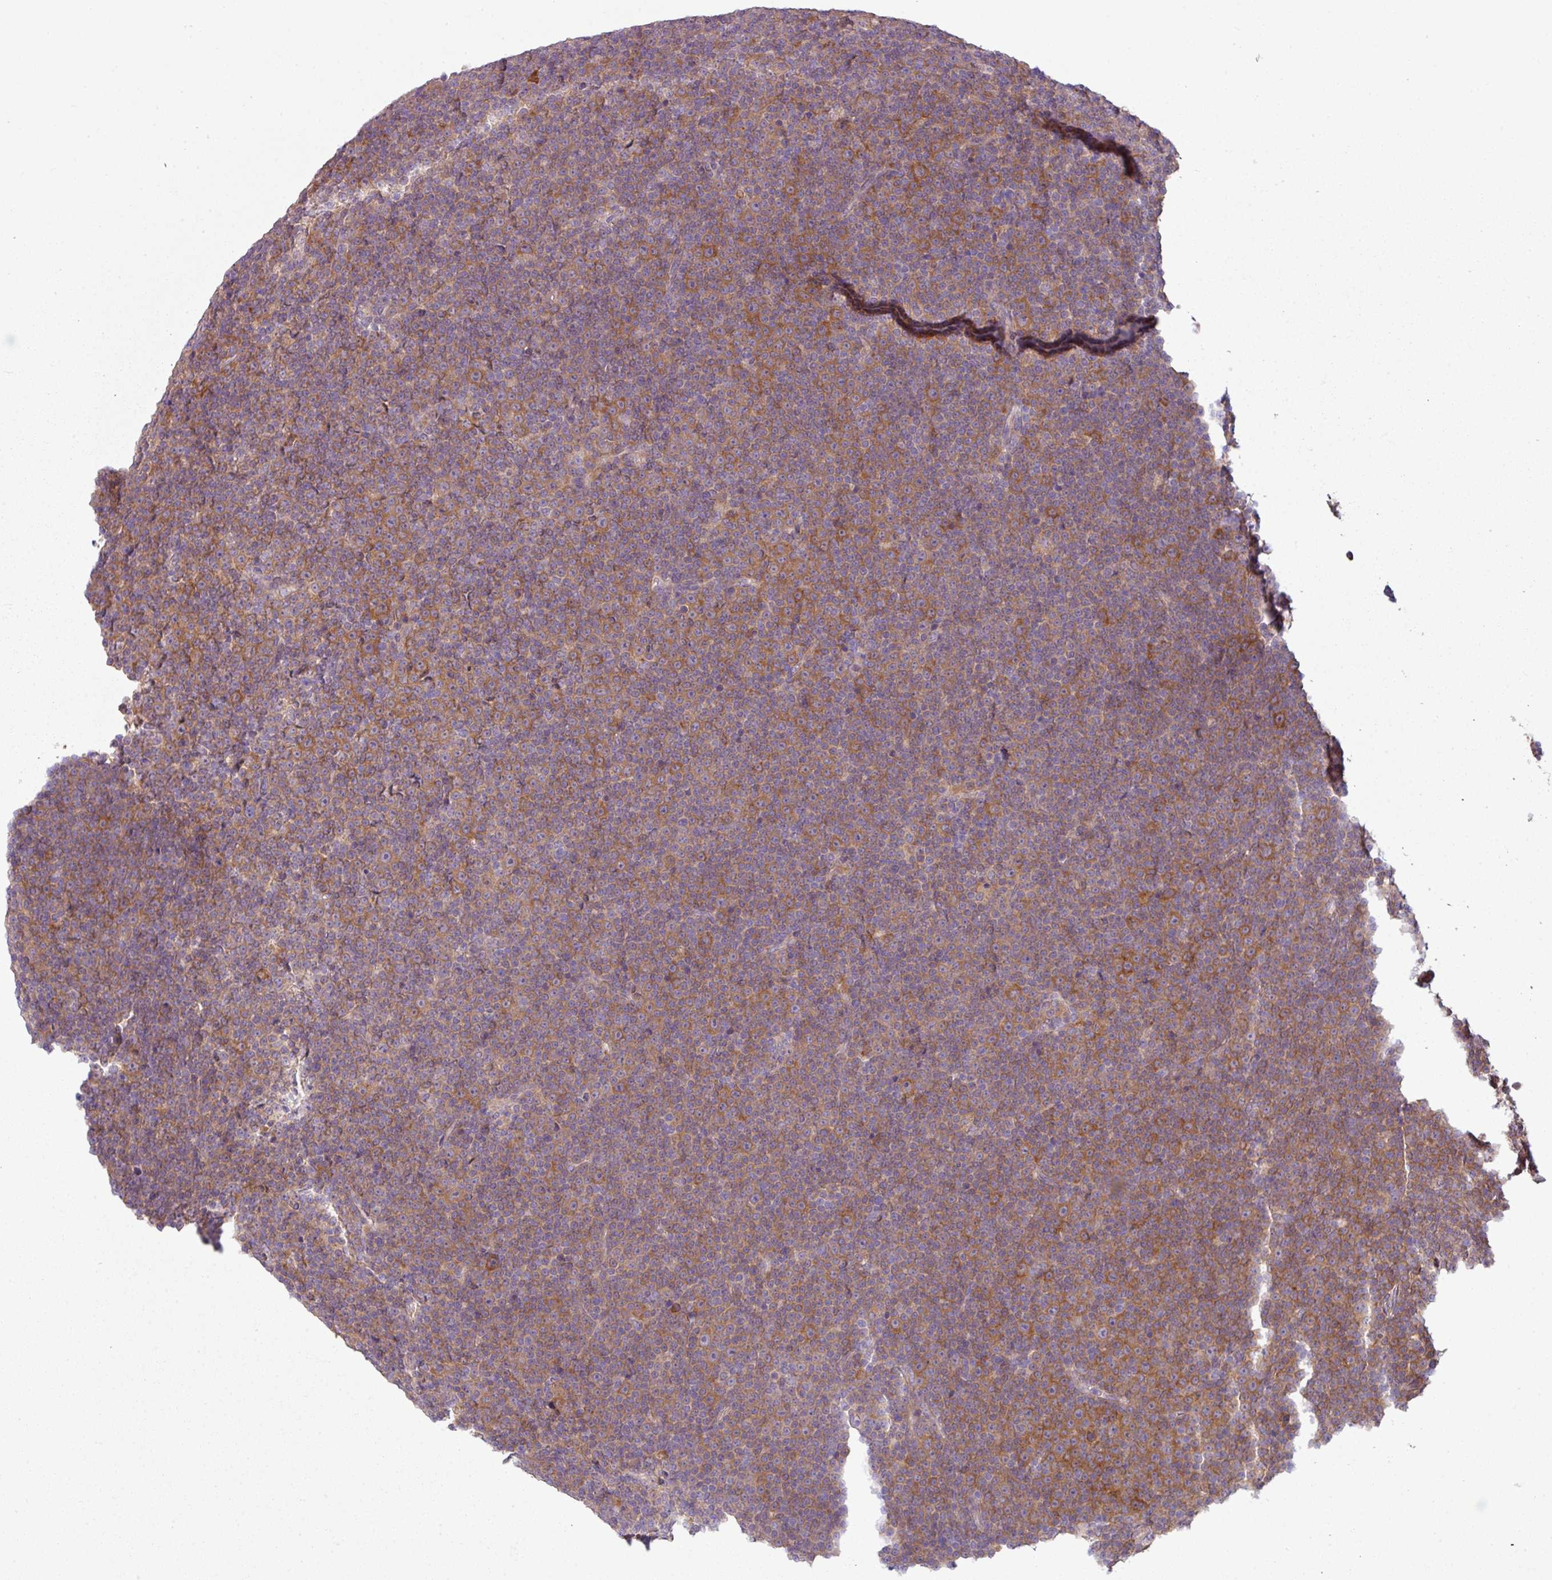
{"staining": {"intensity": "moderate", "quantity": ">75%", "location": "cytoplasmic/membranous"}, "tissue": "lymphoma", "cell_type": "Tumor cells", "image_type": "cancer", "snomed": [{"axis": "morphology", "description": "Malignant lymphoma, non-Hodgkin's type, Low grade"}, {"axis": "topography", "description": "Lymph node"}], "caption": "The immunohistochemical stain shows moderate cytoplasmic/membranous expression in tumor cells of lymphoma tissue.", "gene": "CAMK2B", "patient": {"sex": "female", "age": 67}}